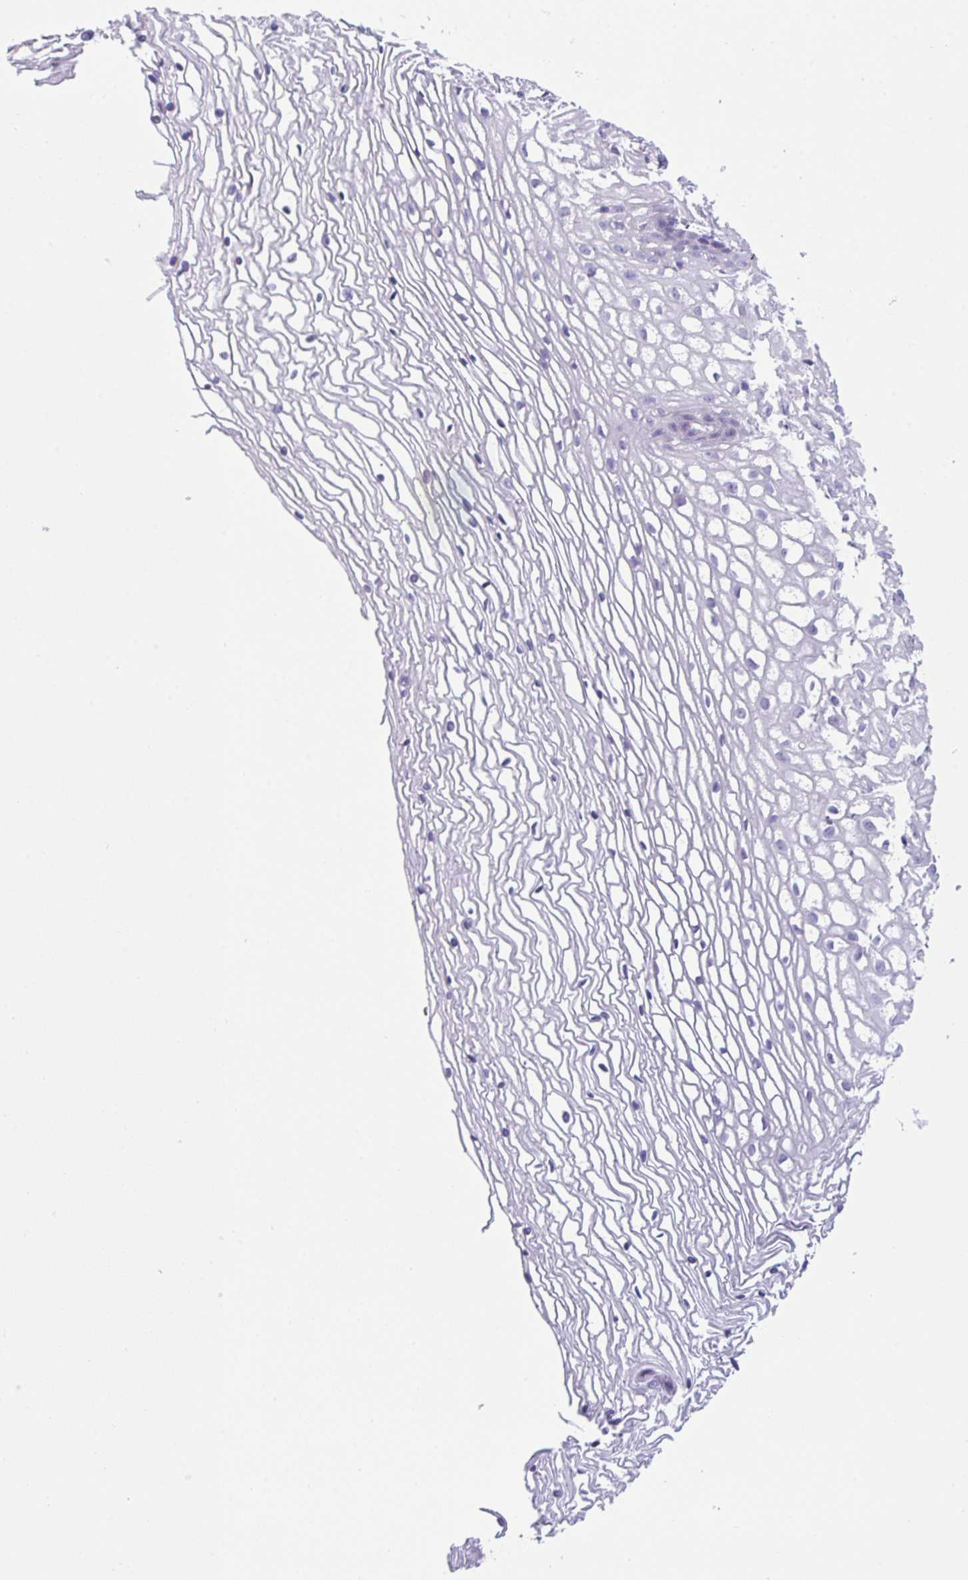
{"staining": {"intensity": "negative", "quantity": "none", "location": "none"}, "tissue": "cervix", "cell_type": "Glandular cells", "image_type": "normal", "snomed": [{"axis": "morphology", "description": "Normal tissue, NOS"}, {"axis": "topography", "description": "Cervix"}], "caption": "A high-resolution micrograph shows IHC staining of benign cervix, which reveals no significant staining in glandular cells.", "gene": "HACD4", "patient": {"sex": "female", "age": 36}}